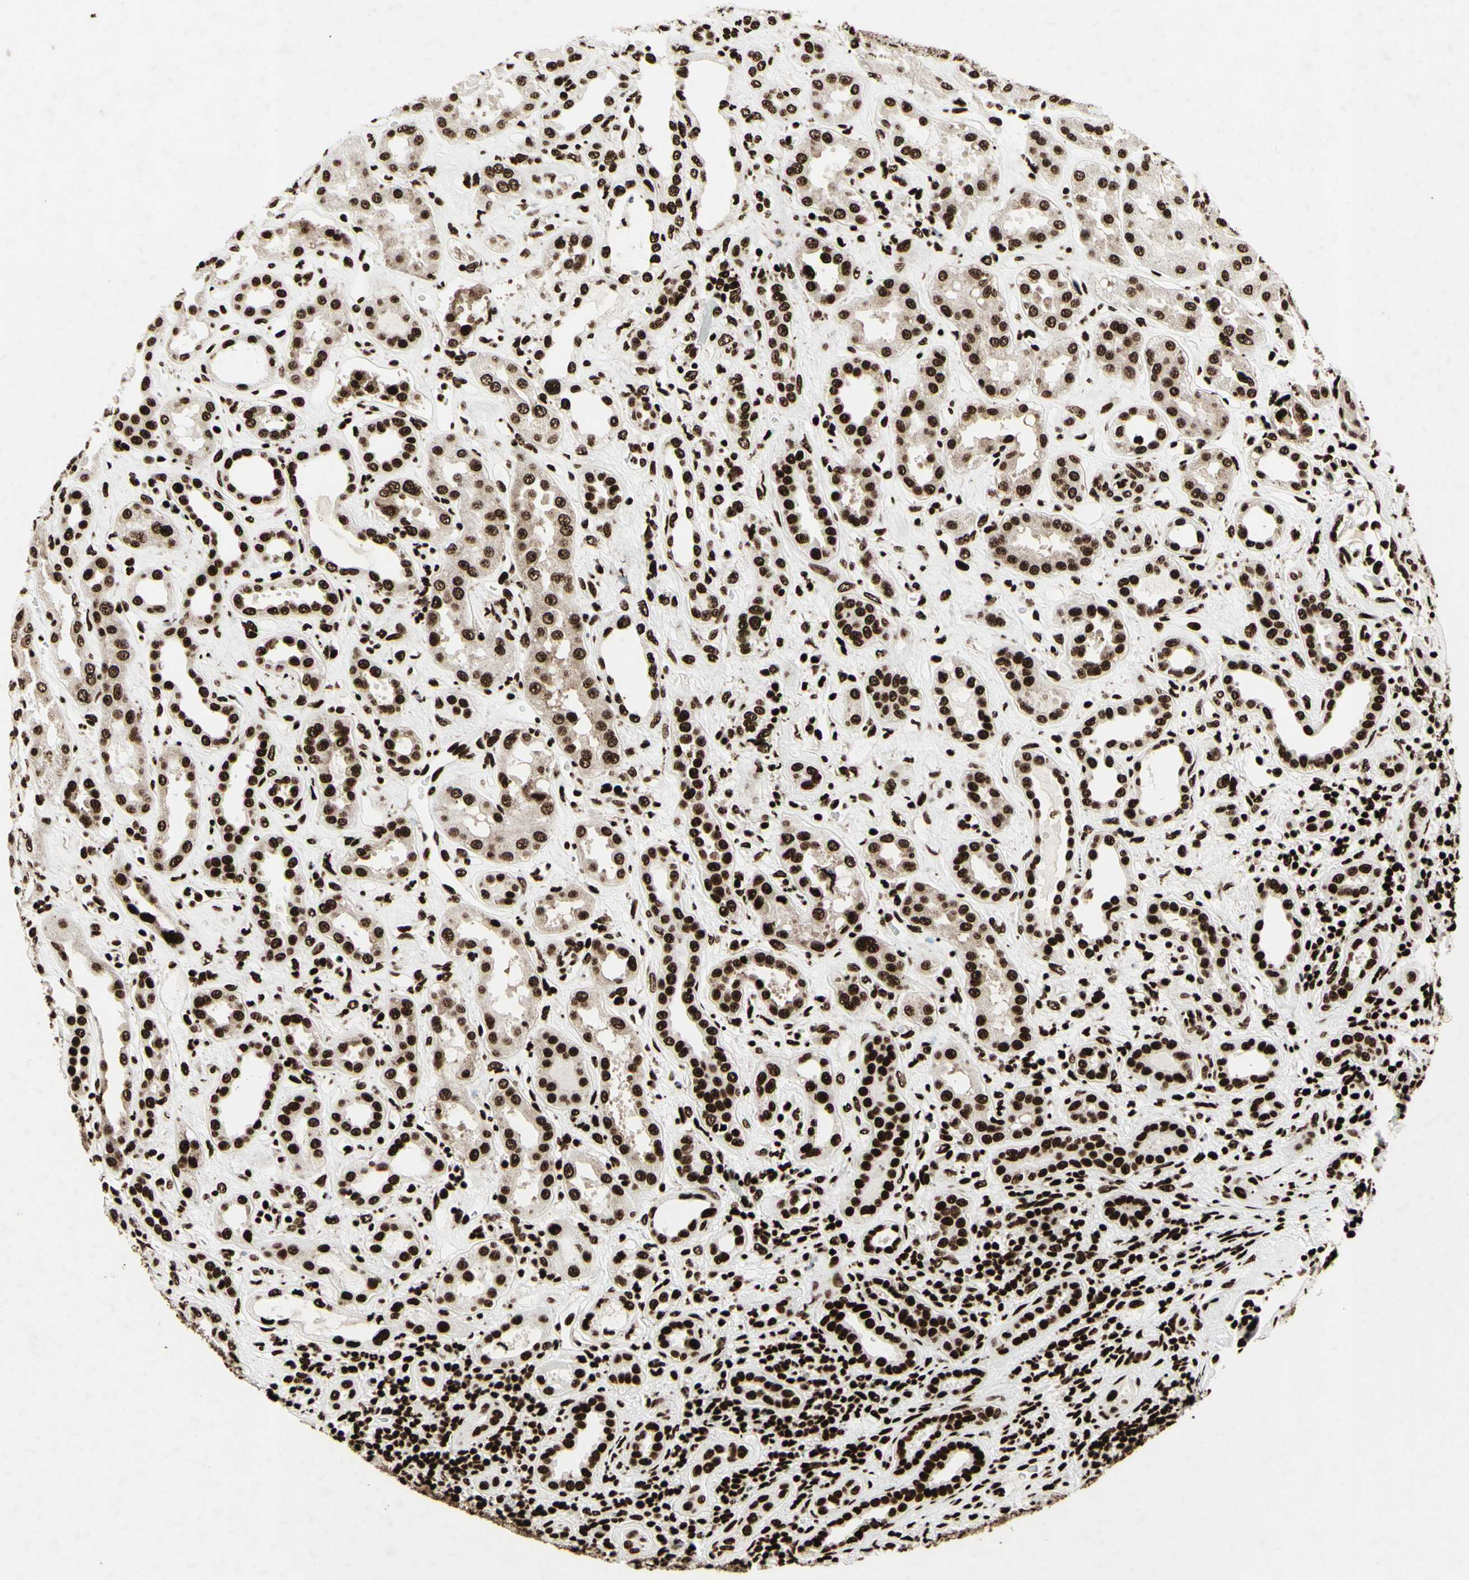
{"staining": {"intensity": "strong", "quantity": ">75%", "location": "nuclear"}, "tissue": "kidney", "cell_type": "Cells in glomeruli", "image_type": "normal", "snomed": [{"axis": "morphology", "description": "Normal tissue, NOS"}, {"axis": "topography", "description": "Kidney"}], "caption": "Immunohistochemistry (IHC) of normal kidney reveals high levels of strong nuclear positivity in approximately >75% of cells in glomeruli. The protein of interest is stained brown, and the nuclei are stained in blue (DAB (3,3'-diaminobenzidine) IHC with brightfield microscopy, high magnification).", "gene": "U2AF2", "patient": {"sex": "male", "age": 59}}